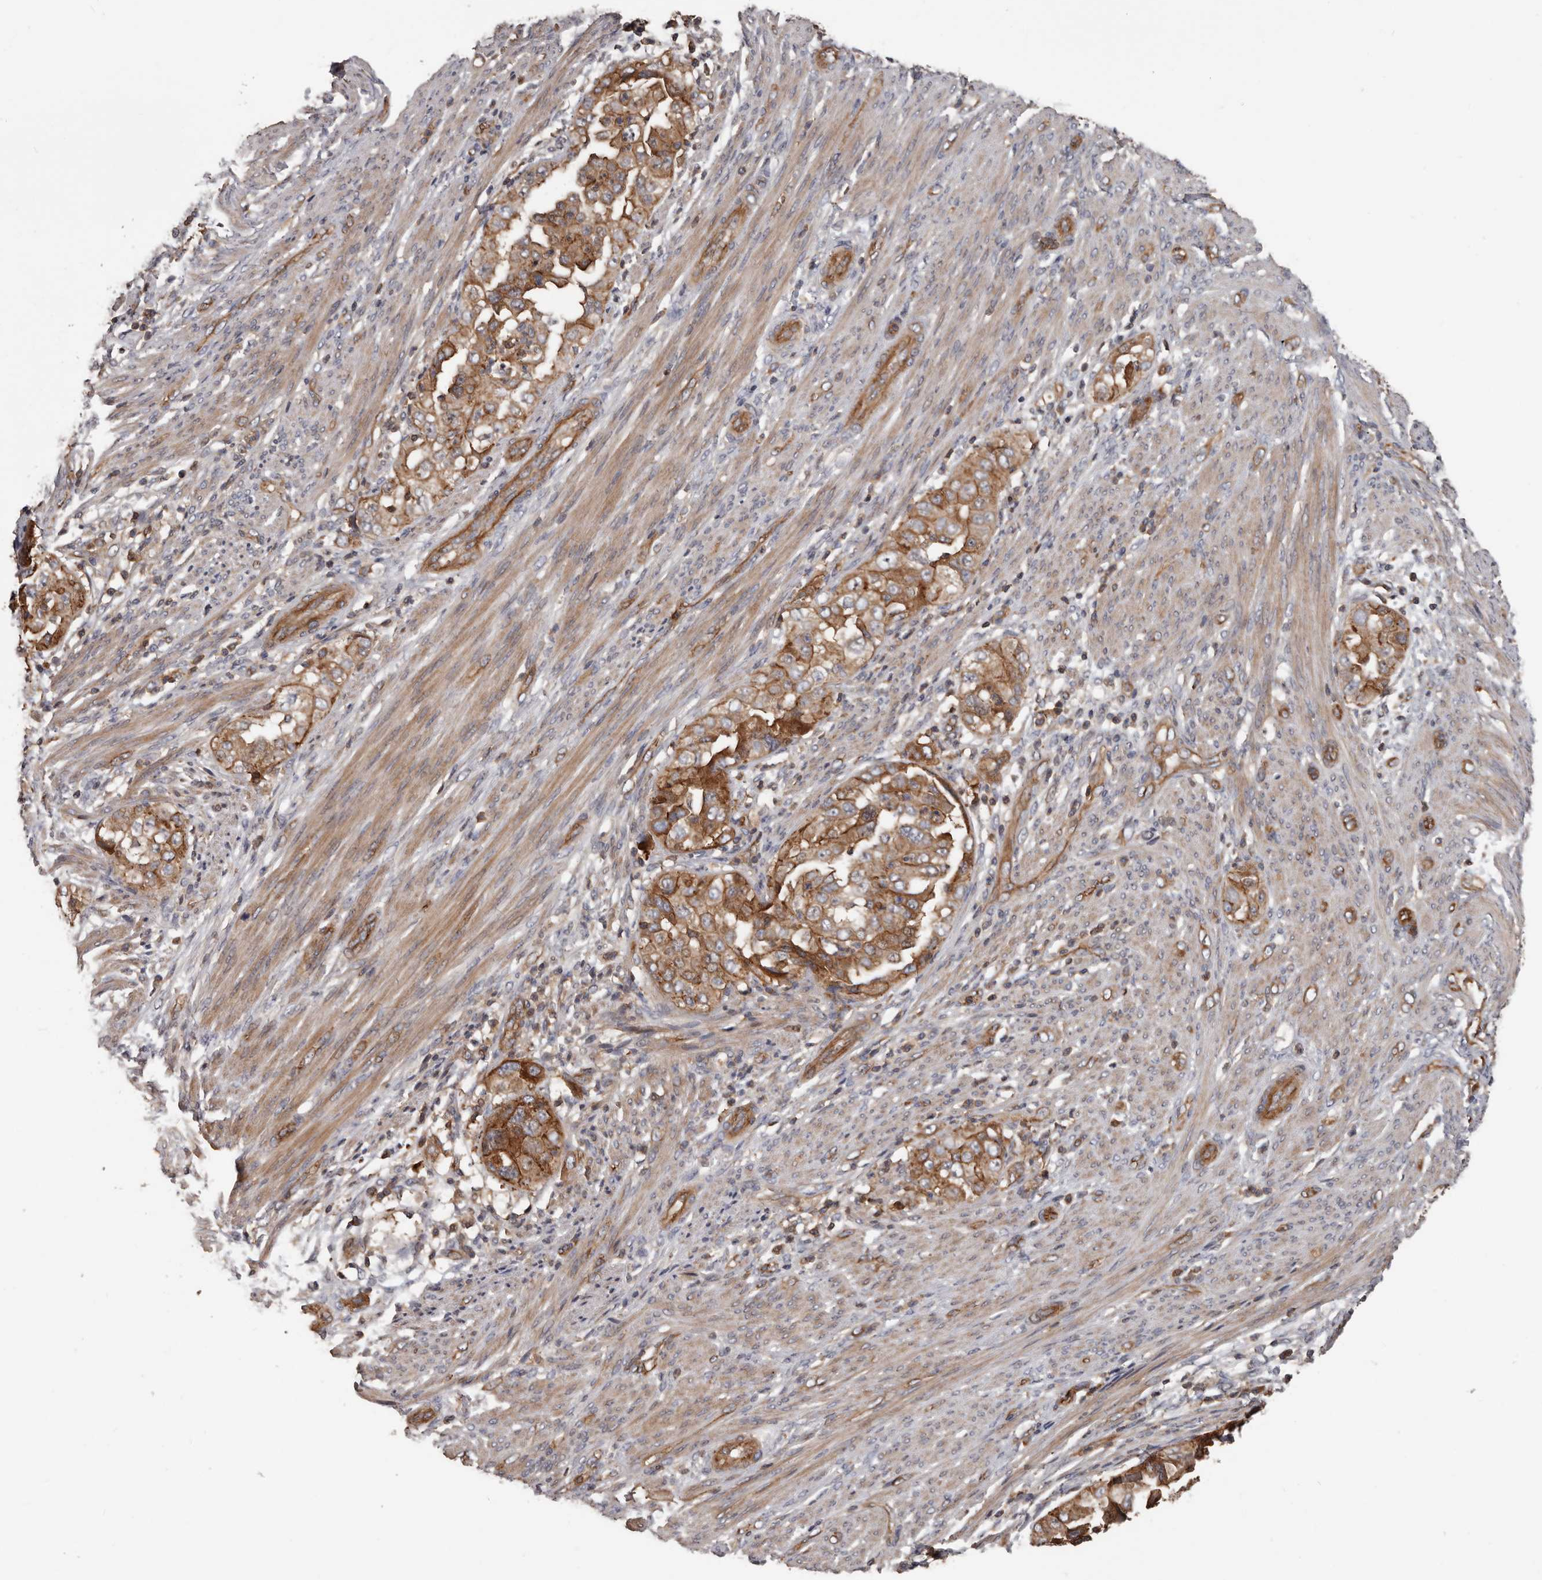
{"staining": {"intensity": "moderate", "quantity": ">75%", "location": "cytoplasmic/membranous"}, "tissue": "endometrial cancer", "cell_type": "Tumor cells", "image_type": "cancer", "snomed": [{"axis": "morphology", "description": "Adenocarcinoma, NOS"}, {"axis": "topography", "description": "Endometrium"}], "caption": "Tumor cells display moderate cytoplasmic/membranous expression in approximately >75% of cells in endometrial cancer (adenocarcinoma). (DAB (3,3'-diaminobenzidine) IHC, brown staining for protein, blue staining for nuclei).", "gene": "PNRC2", "patient": {"sex": "female", "age": 85}}